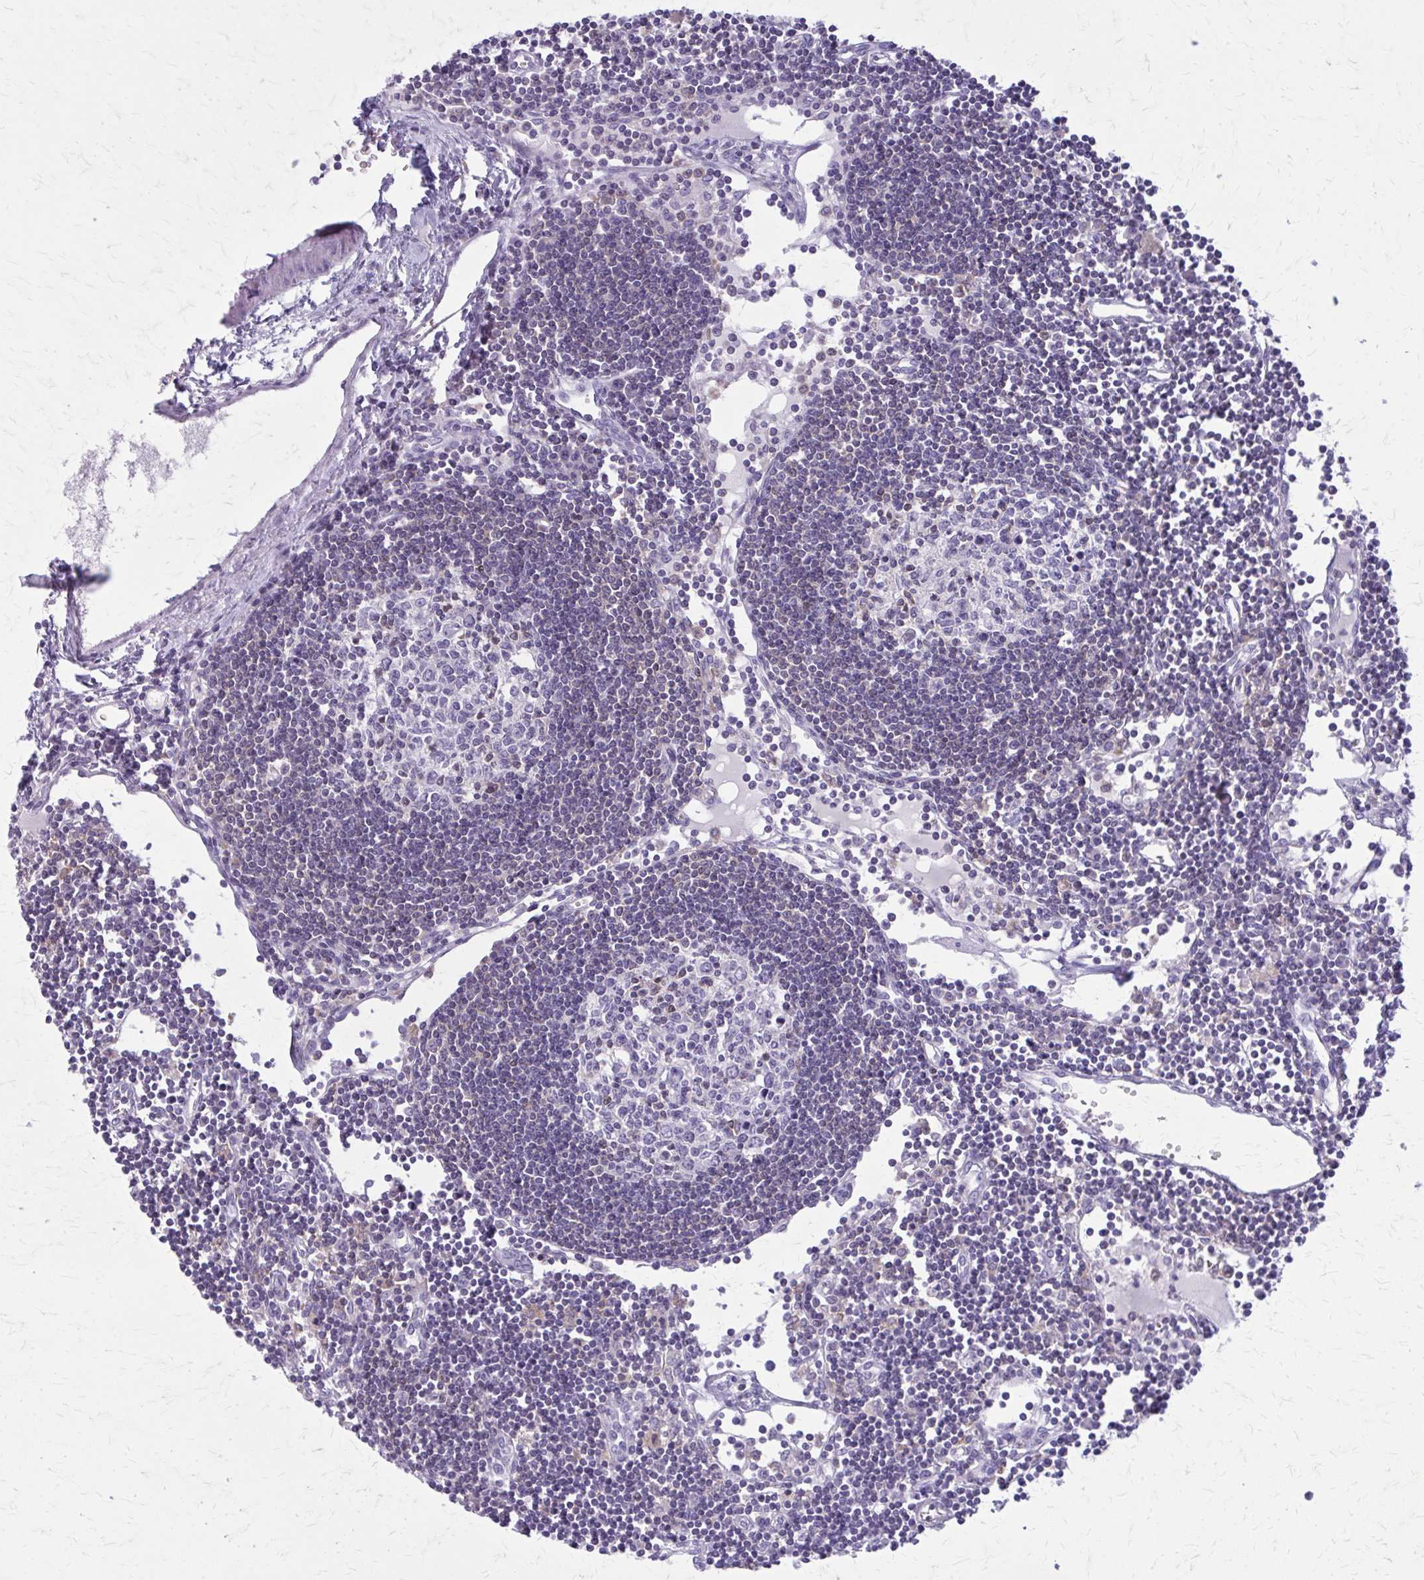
{"staining": {"intensity": "negative", "quantity": "none", "location": "none"}, "tissue": "lymph node", "cell_type": "Germinal center cells", "image_type": "normal", "snomed": [{"axis": "morphology", "description": "Normal tissue, NOS"}, {"axis": "topography", "description": "Lymph node"}], "caption": "Lymph node stained for a protein using immunohistochemistry (IHC) shows no positivity germinal center cells.", "gene": "PITPNM1", "patient": {"sex": "female", "age": 65}}